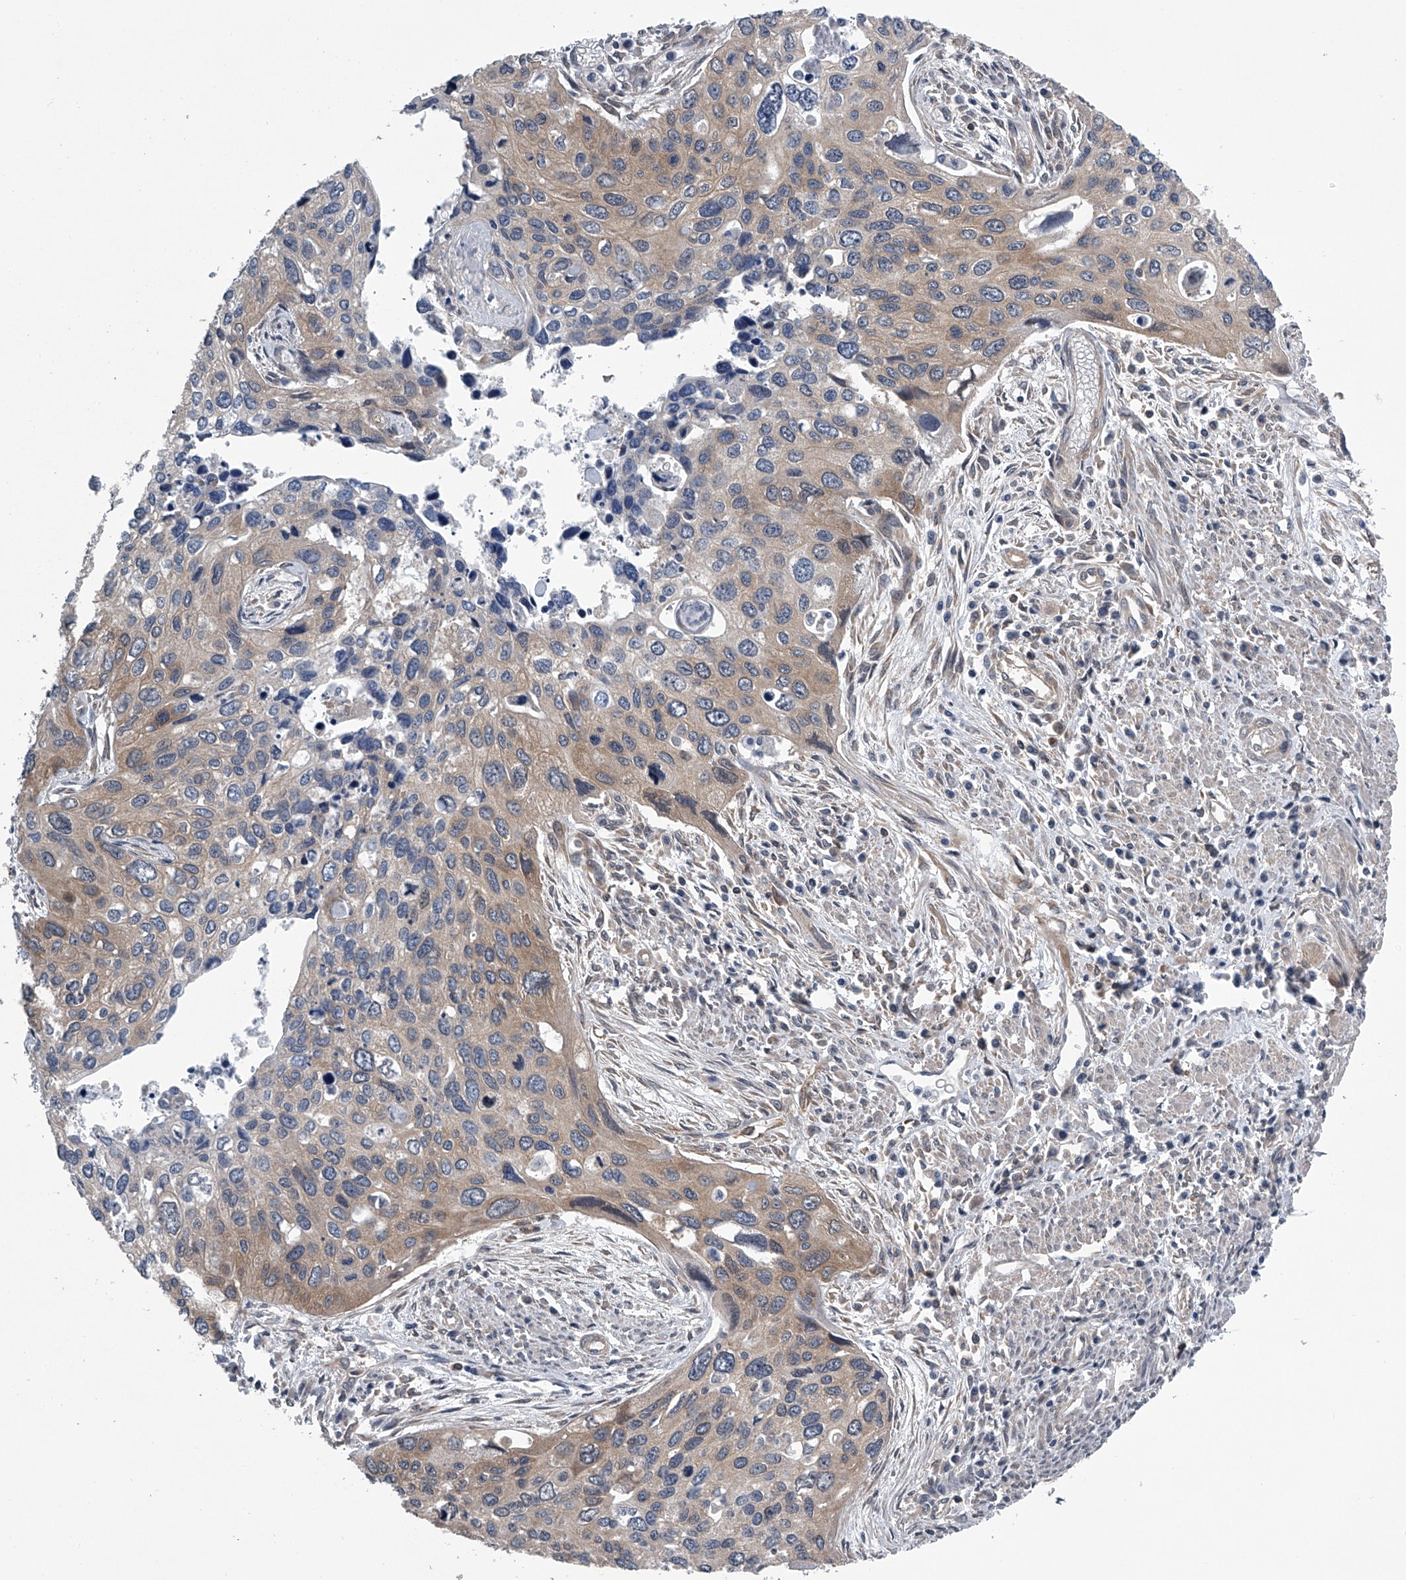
{"staining": {"intensity": "weak", "quantity": "25%-75%", "location": "cytoplasmic/membranous"}, "tissue": "cervical cancer", "cell_type": "Tumor cells", "image_type": "cancer", "snomed": [{"axis": "morphology", "description": "Squamous cell carcinoma, NOS"}, {"axis": "topography", "description": "Cervix"}], "caption": "Protein staining of cervical cancer (squamous cell carcinoma) tissue shows weak cytoplasmic/membranous staining in about 25%-75% of tumor cells.", "gene": "PPP2R5D", "patient": {"sex": "female", "age": 55}}